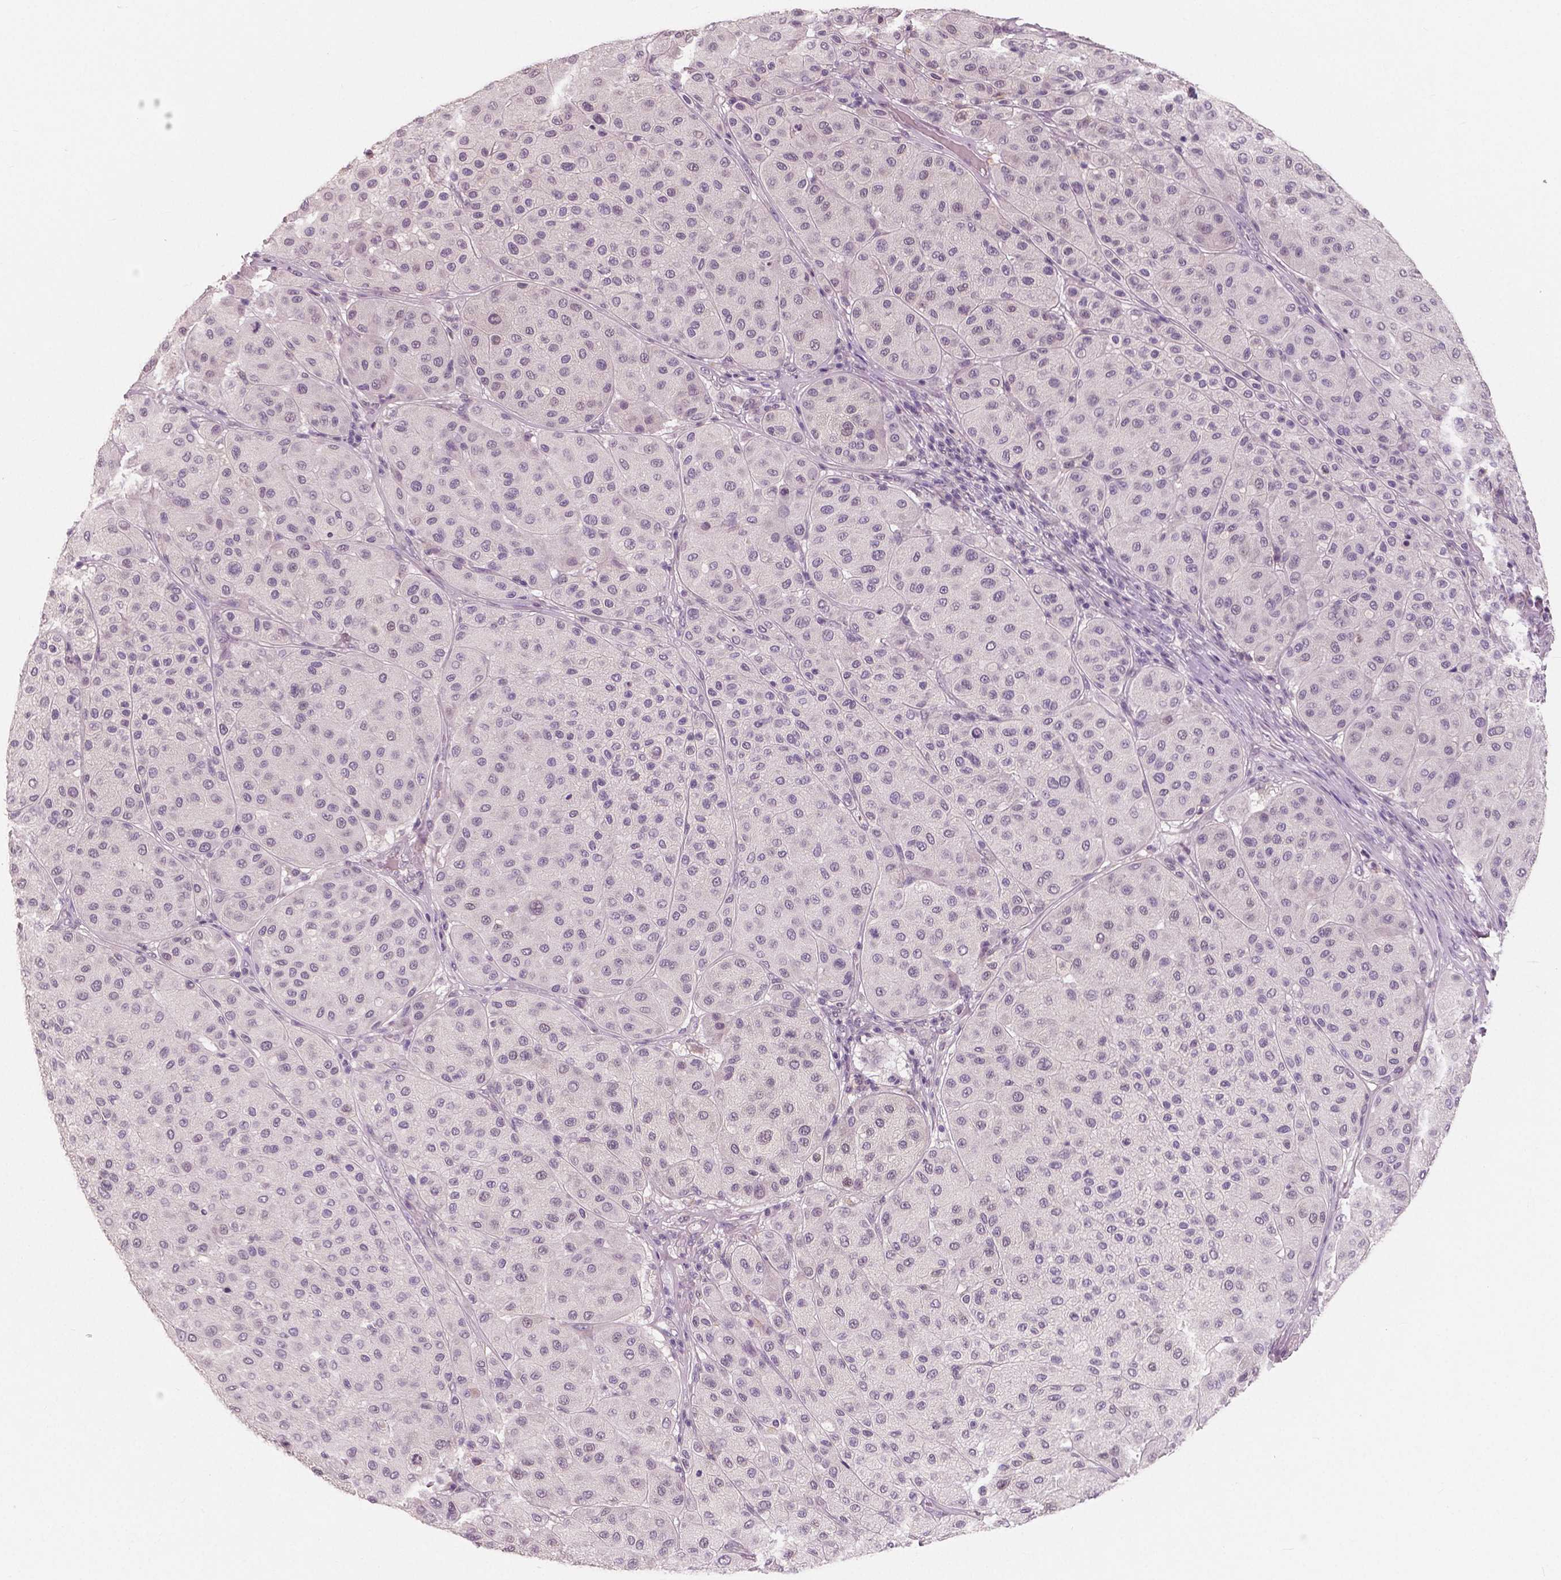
{"staining": {"intensity": "negative", "quantity": "none", "location": "none"}, "tissue": "melanoma", "cell_type": "Tumor cells", "image_type": "cancer", "snomed": [{"axis": "morphology", "description": "Malignant melanoma, Metastatic site"}, {"axis": "topography", "description": "Smooth muscle"}], "caption": "Tumor cells show no significant positivity in melanoma. (IHC, brightfield microscopy, high magnification).", "gene": "RNASE7", "patient": {"sex": "male", "age": 41}}